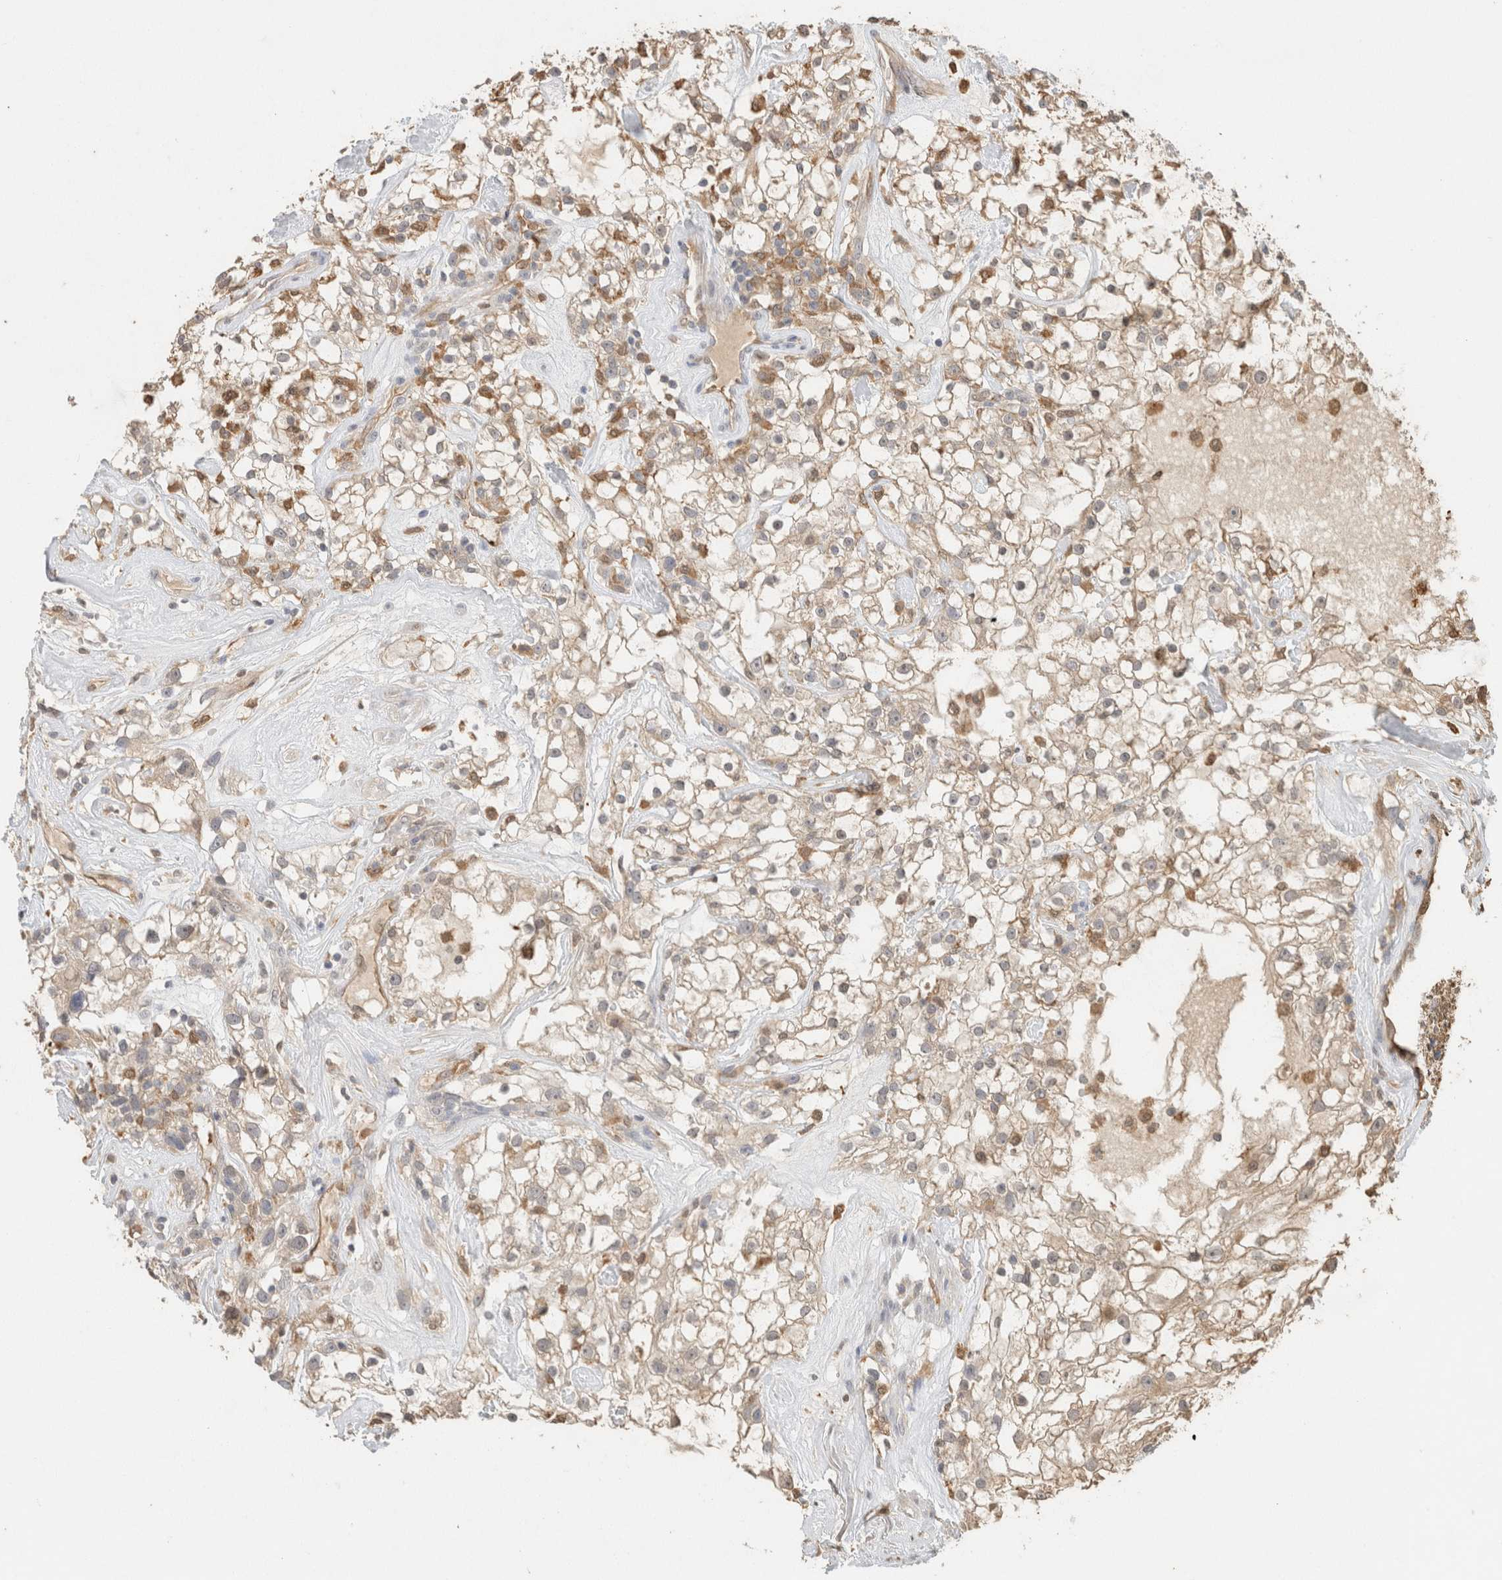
{"staining": {"intensity": "negative", "quantity": "none", "location": "none"}, "tissue": "renal cancer", "cell_type": "Tumor cells", "image_type": "cancer", "snomed": [{"axis": "morphology", "description": "Adenocarcinoma, NOS"}, {"axis": "topography", "description": "Kidney"}], "caption": "An immunohistochemistry image of renal cancer is shown. There is no staining in tumor cells of renal cancer. The staining was performed using DAB (3,3'-diaminobenzidine) to visualize the protein expression in brown, while the nuclei were stained in blue with hematoxylin (Magnification: 20x).", "gene": "YWHAH", "patient": {"sex": "female", "age": 60}}